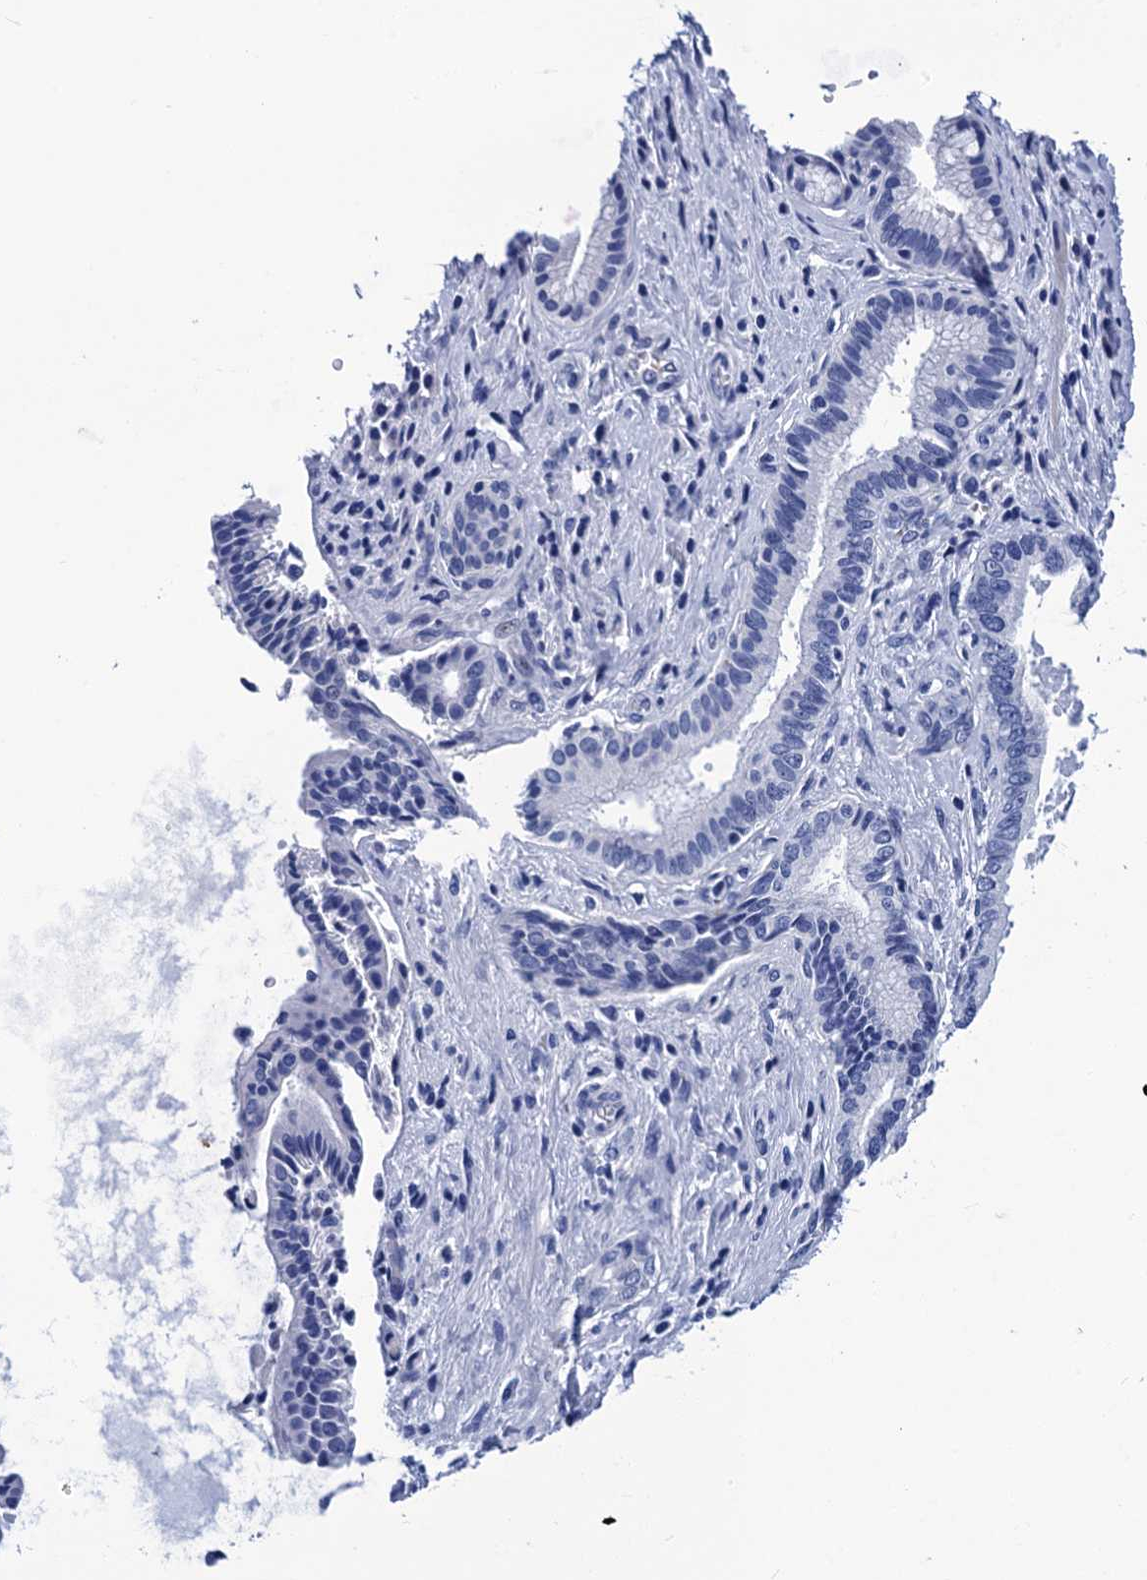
{"staining": {"intensity": "negative", "quantity": "none", "location": "none"}, "tissue": "pancreatic cancer", "cell_type": "Tumor cells", "image_type": "cancer", "snomed": [{"axis": "morphology", "description": "Adenocarcinoma, NOS"}, {"axis": "topography", "description": "Pancreas"}], "caption": "Adenocarcinoma (pancreatic) was stained to show a protein in brown. There is no significant expression in tumor cells.", "gene": "MYBPC3", "patient": {"sex": "female", "age": 55}}